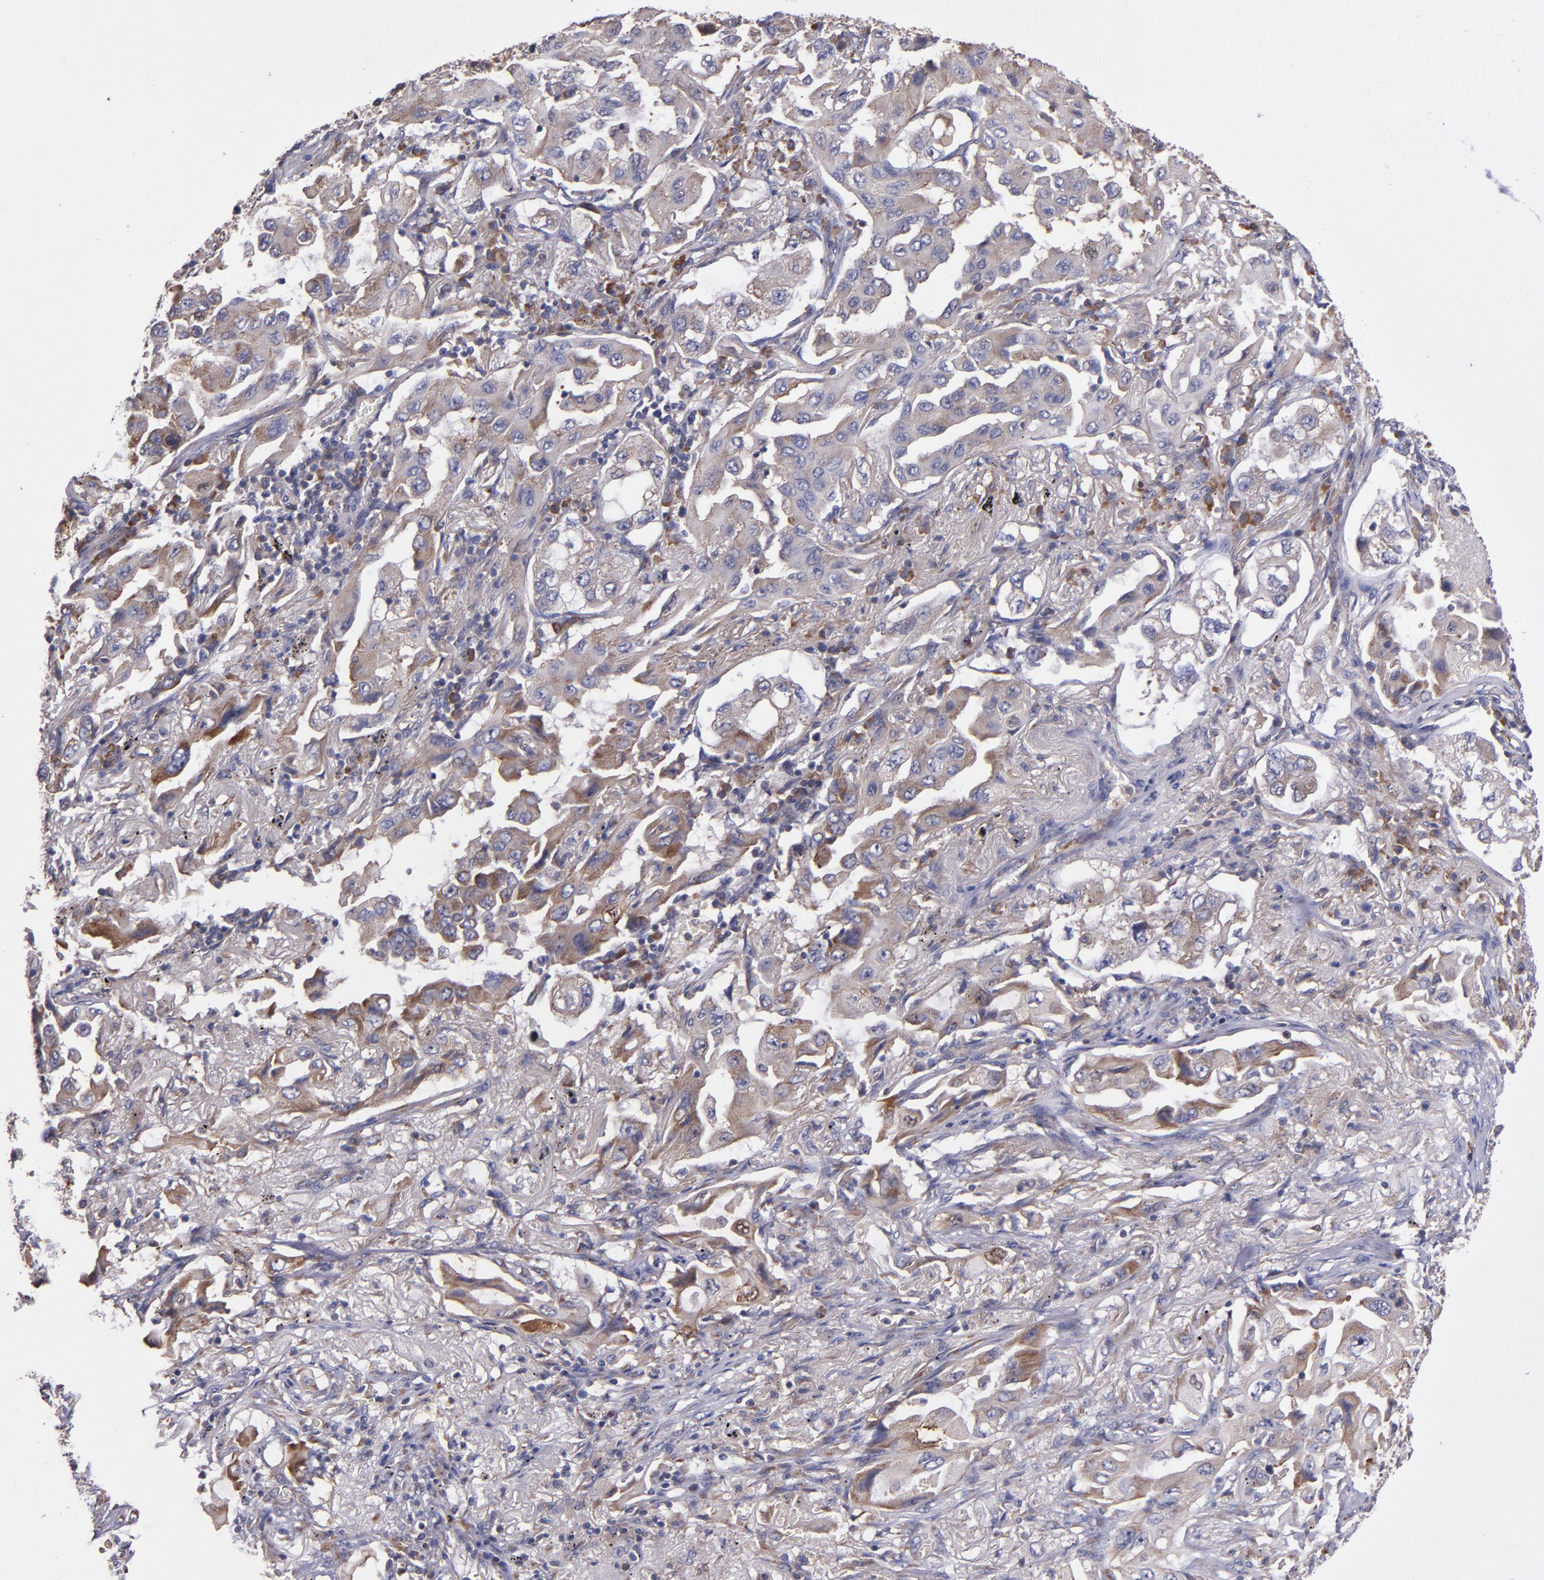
{"staining": {"intensity": "moderate", "quantity": ">75%", "location": "cytoplasmic/membranous"}, "tissue": "lung cancer", "cell_type": "Tumor cells", "image_type": "cancer", "snomed": [{"axis": "morphology", "description": "Adenocarcinoma, NOS"}, {"axis": "topography", "description": "Lung"}], "caption": "This photomicrograph reveals adenocarcinoma (lung) stained with immunohistochemistry to label a protein in brown. The cytoplasmic/membranous of tumor cells show moderate positivity for the protein. Nuclei are counter-stained blue.", "gene": "EIF4ENIF1", "patient": {"sex": "female", "age": 65}}